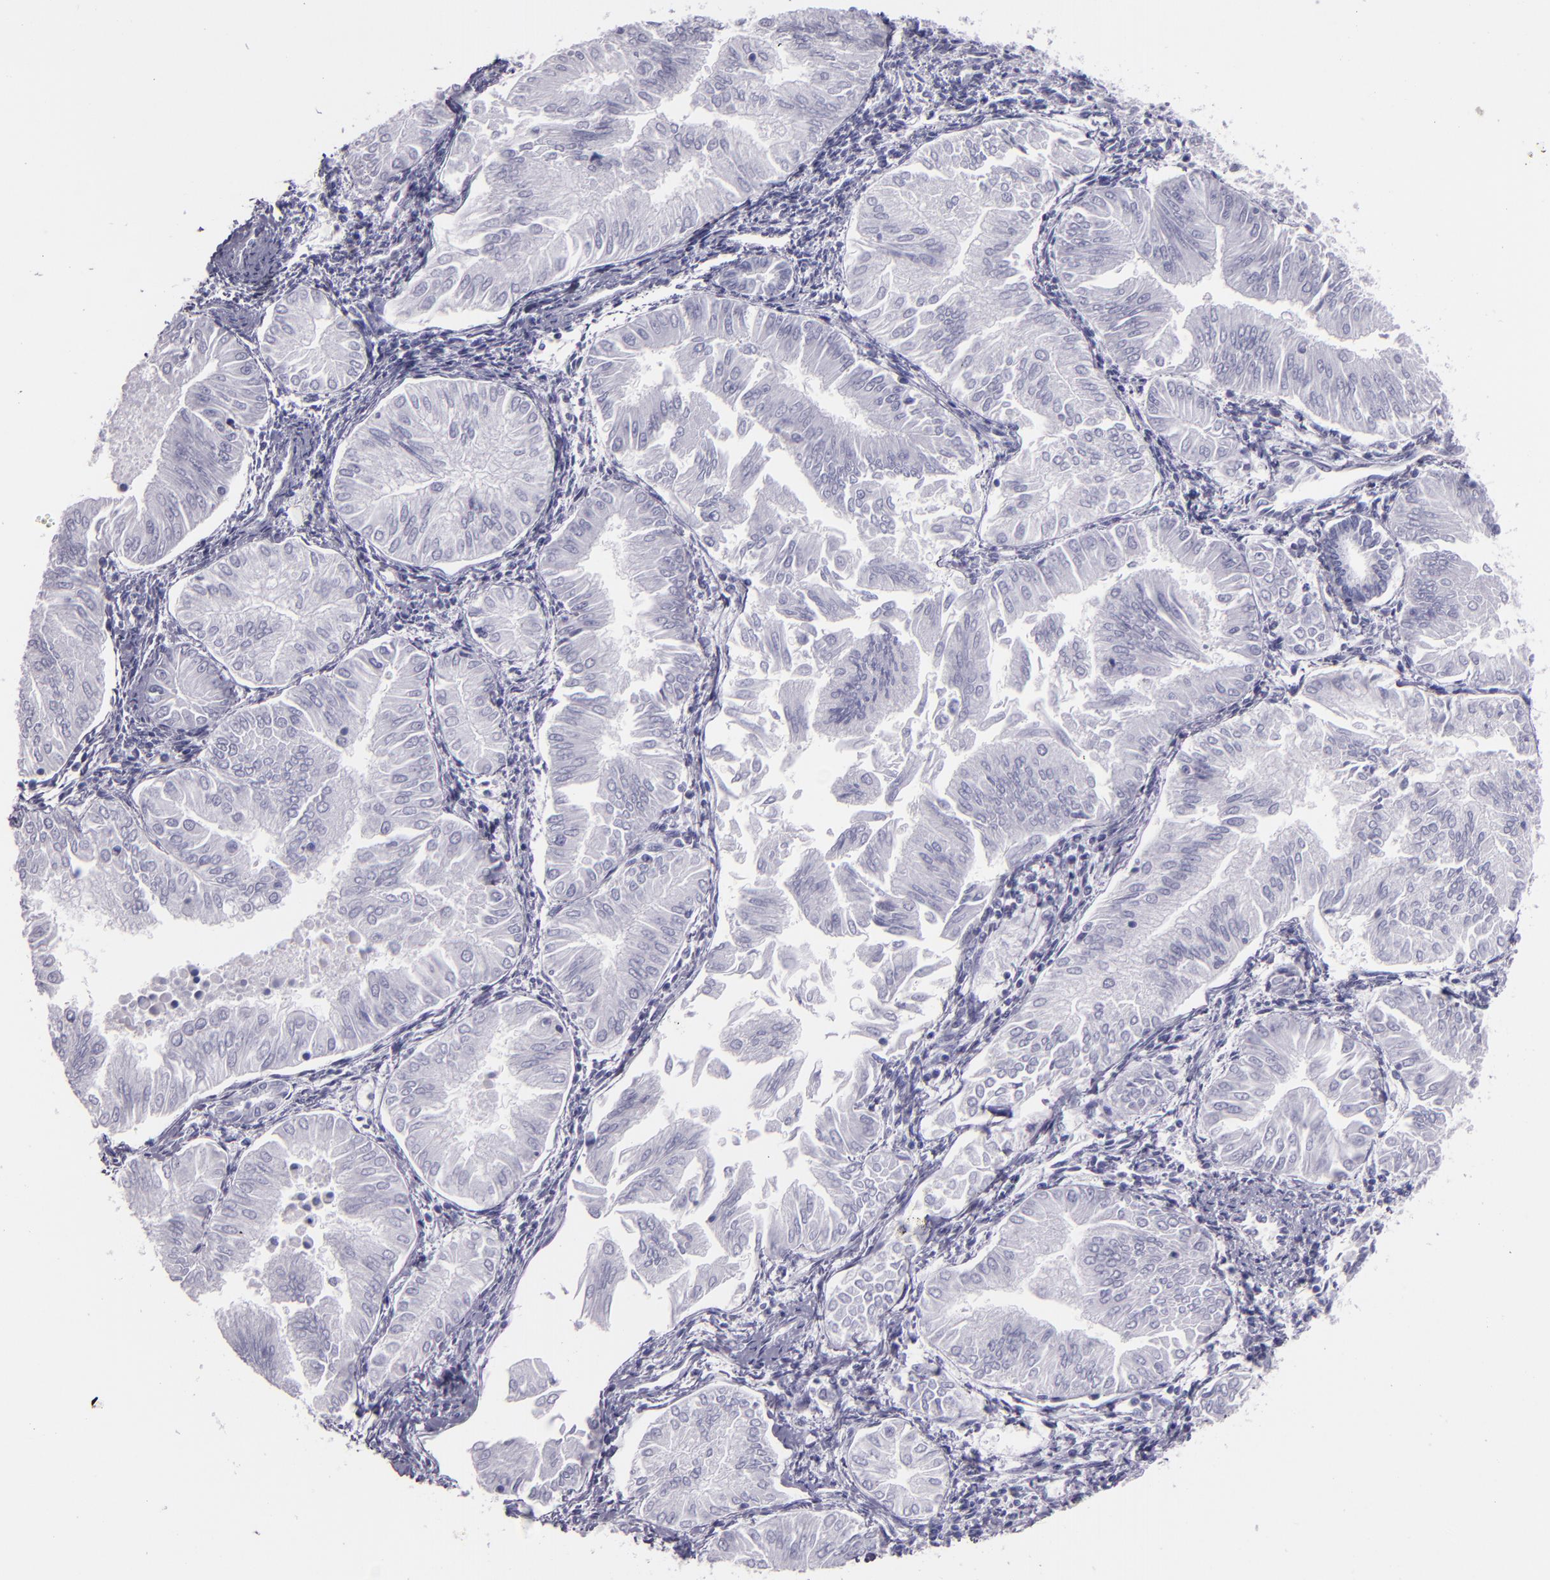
{"staining": {"intensity": "negative", "quantity": "none", "location": "none"}, "tissue": "endometrial cancer", "cell_type": "Tumor cells", "image_type": "cancer", "snomed": [{"axis": "morphology", "description": "Adenocarcinoma, NOS"}, {"axis": "topography", "description": "Endometrium"}], "caption": "A histopathology image of human endometrial cancer is negative for staining in tumor cells. Nuclei are stained in blue.", "gene": "CR2", "patient": {"sex": "female", "age": 53}}